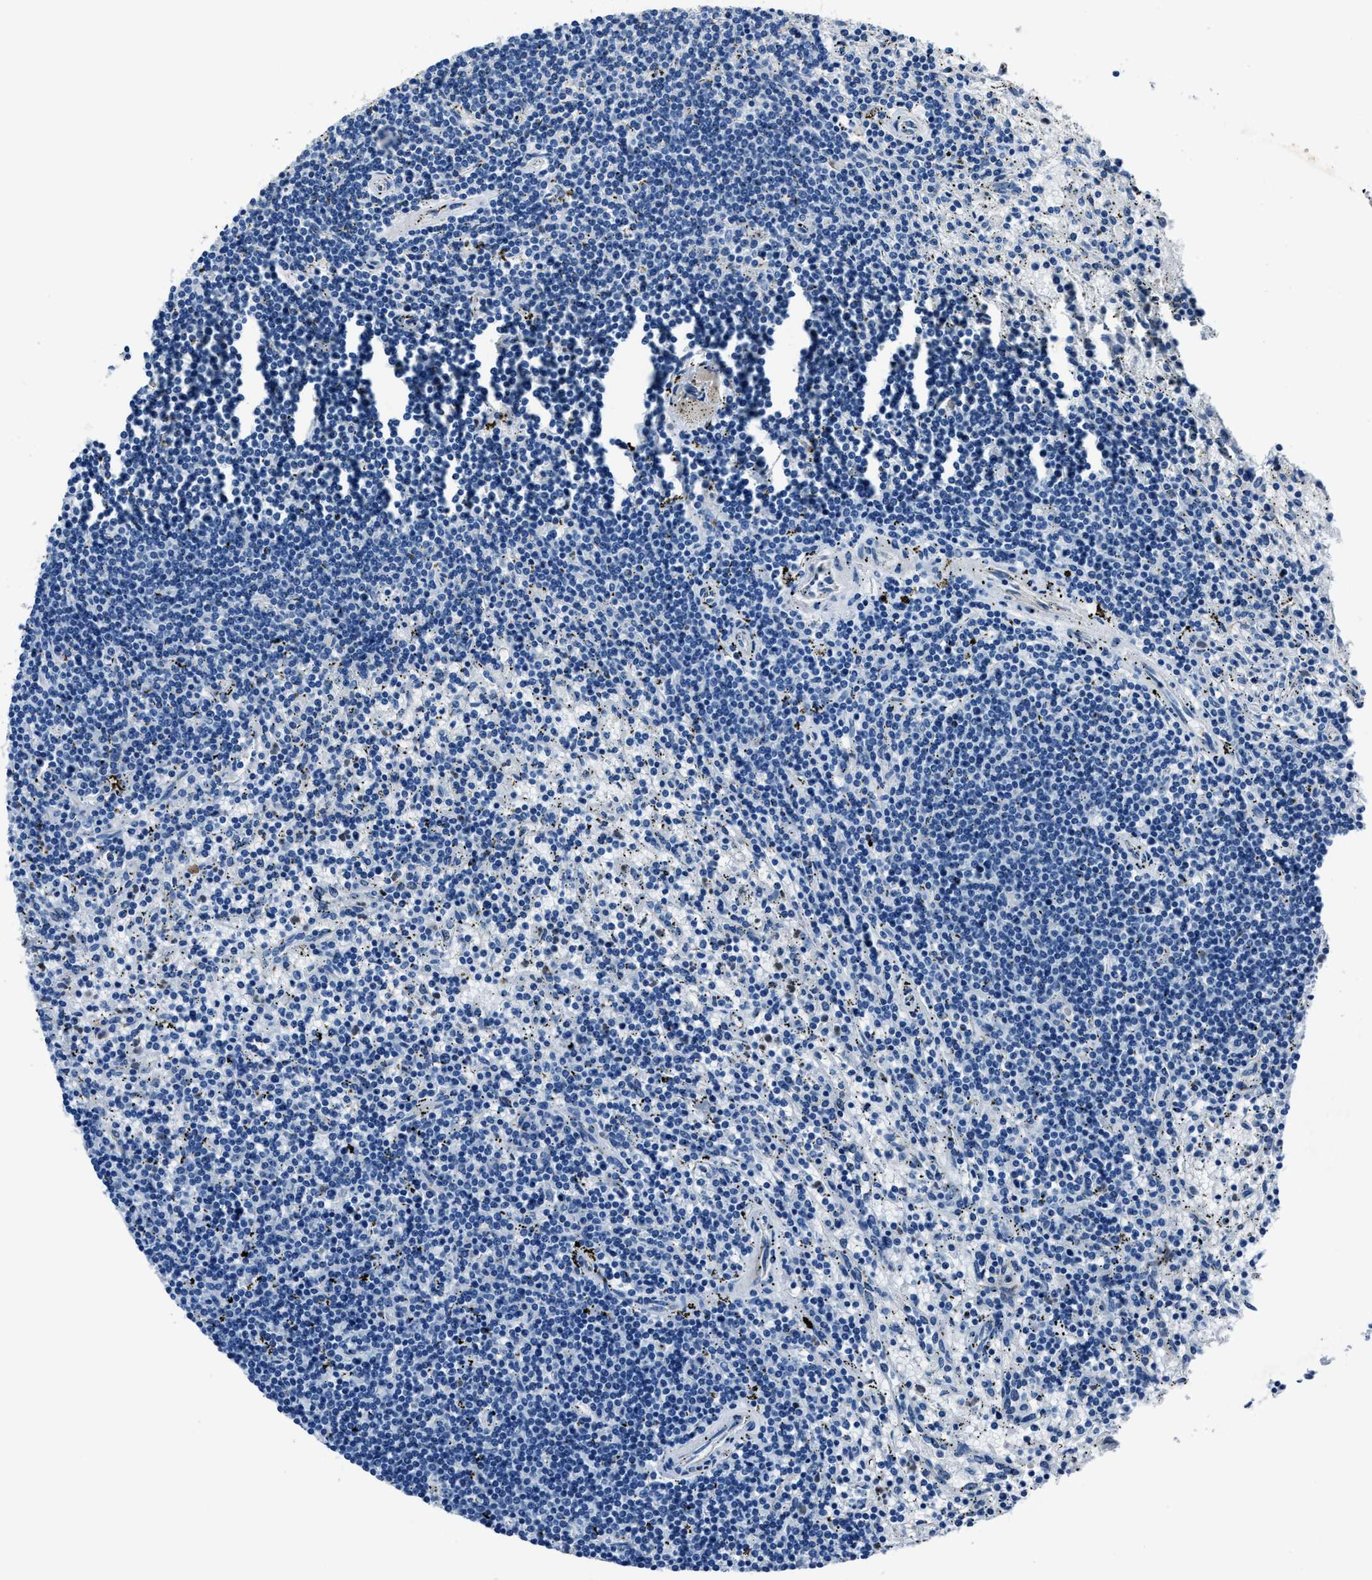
{"staining": {"intensity": "negative", "quantity": "none", "location": "none"}, "tissue": "lymphoma", "cell_type": "Tumor cells", "image_type": "cancer", "snomed": [{"axis": "morphology", "description": "Malignant lymphoma, non-Hodgkin's type, Low grade"}, {"axis": "topography", "description": "Spleen"}], "caption": "A high-resolution image shows IHC staining of low-grade malignant lymphoma, non-Hodgkin's type, which demonstrates no significant staining in tumor cells. The staining was performed using DAB to visualize the protein expression in brown, while the nuclei were stained in blue with hematoxylin (Magnification: 20x).", "gene": "NACAD", "patient": {"sex": "male", "age": 76}}